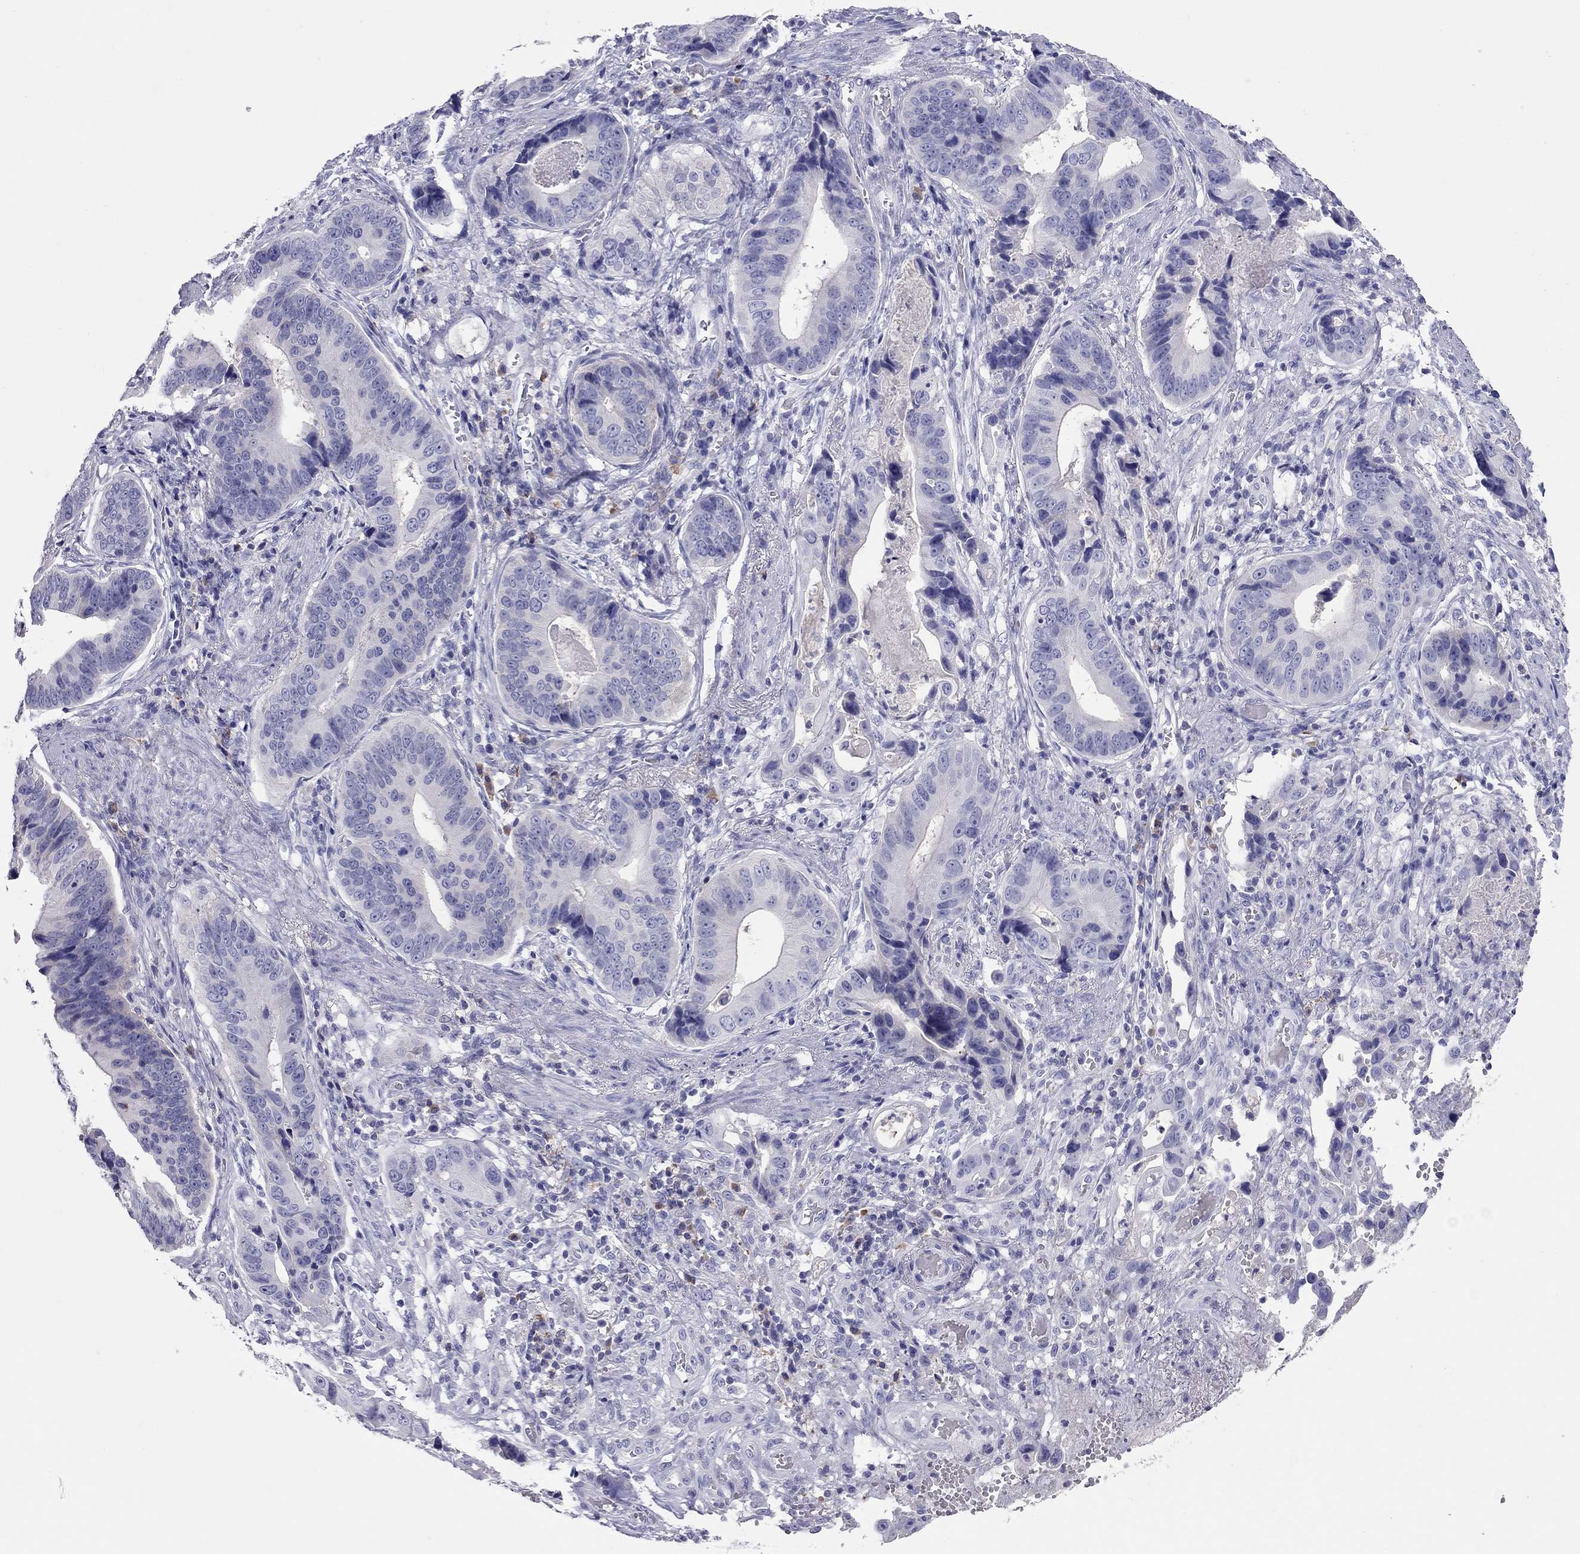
{"staining": {"intensity": "negative", "quantity": "none", "location": "none"}, "tissue": "stomach cancer", "cell_type": "Tumor cells", "image_type": "cancer", "snomed": [{"axis": "morphology", "description": "Adenocarcinoma, NOS"}, {"axis": "topography", "description": "Stomach"}], "caption": "Immunohistochemistry (IHC) of stomach cancer displays no positivity in tumor cells.", "gene": "CALHM1", "patient": {"sex": "male", "age": 84}}